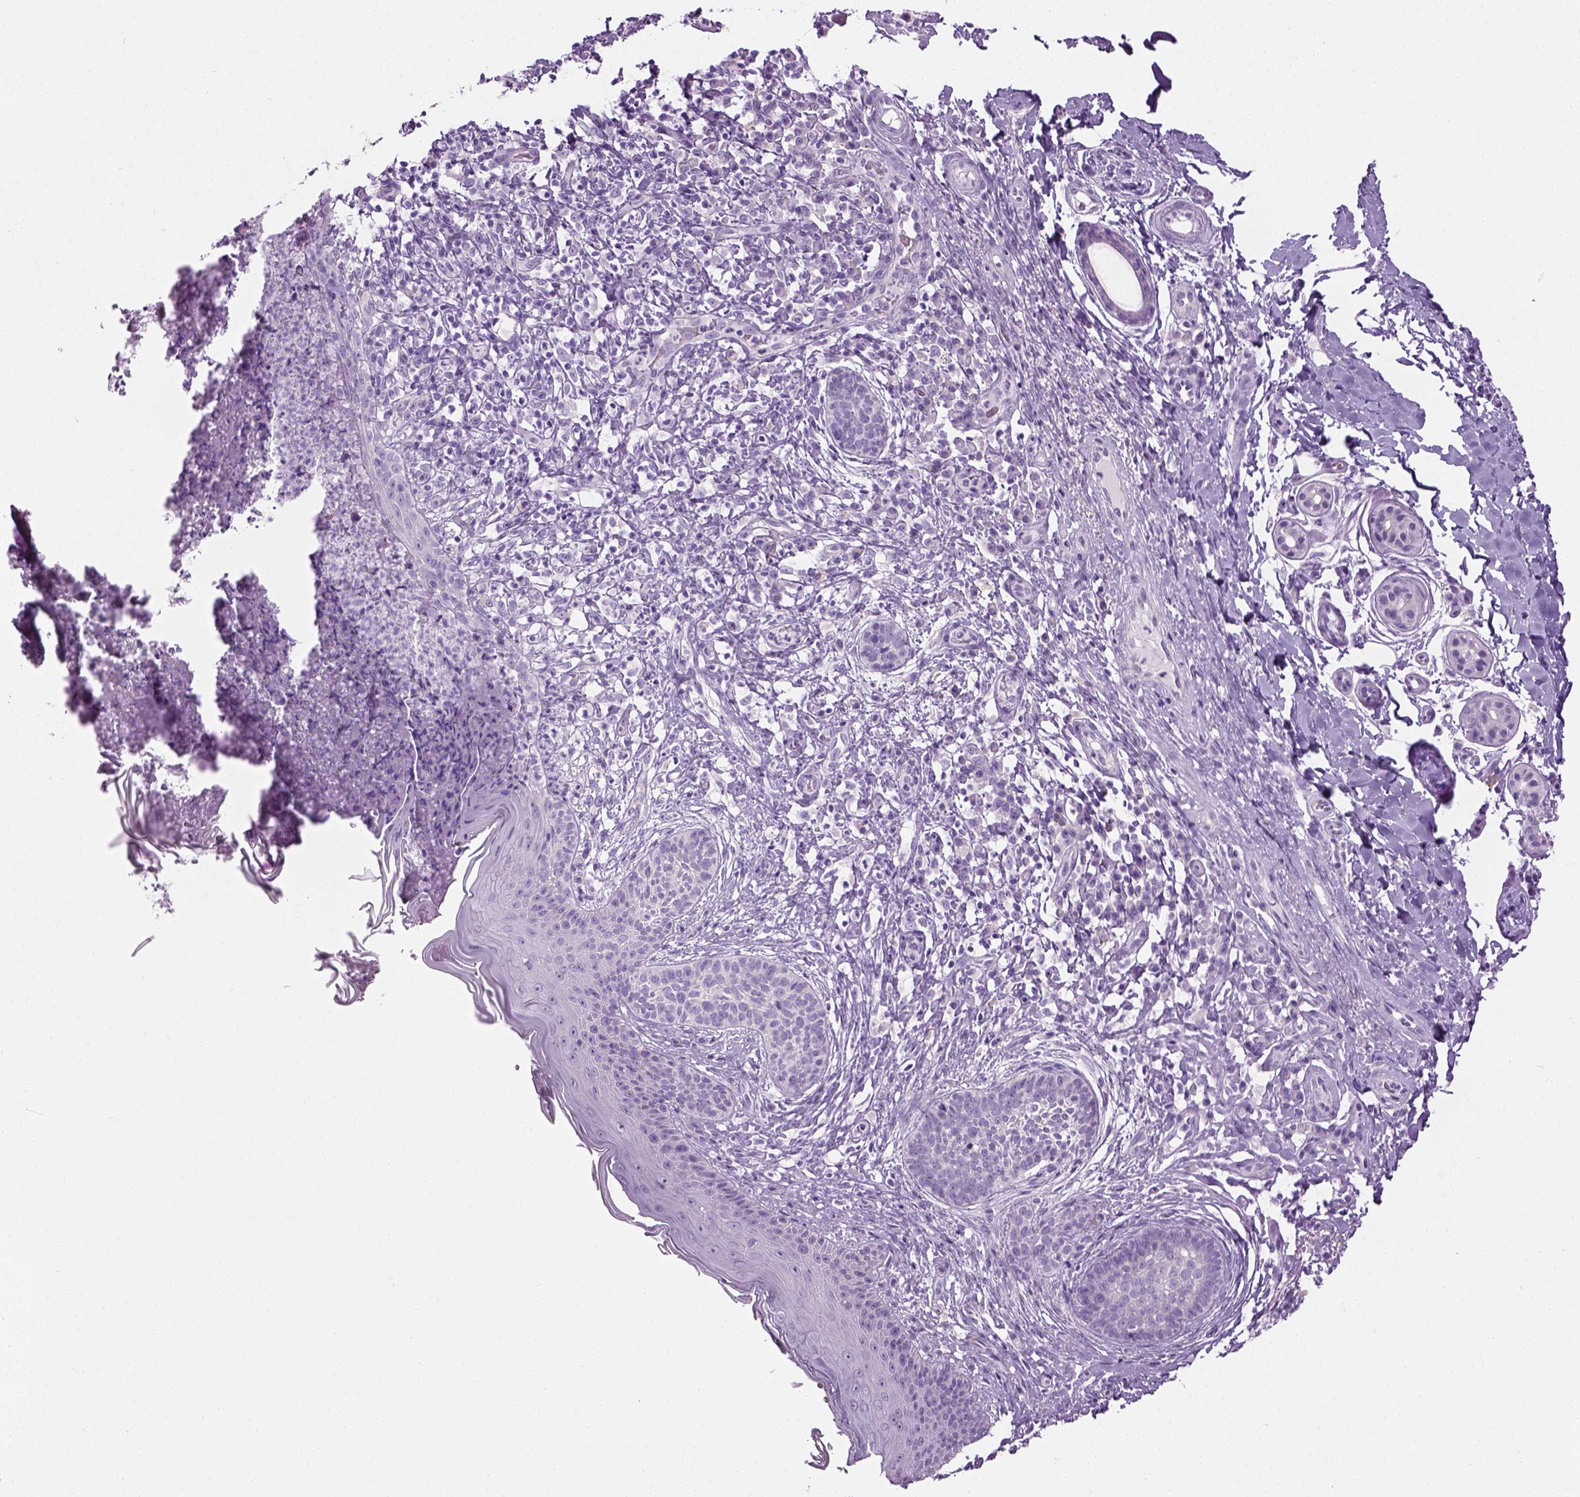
{"staining": {"intensity": "negative", "quantity": "none", "location": "none"}, "tissue": "skin cancer", "cell_type": "Tumor cells", "image_type": "cancer", "snomed": [{"axis": "morphology", "description": "Basal cell carcinoma"}, {"axis": "topography", "description": "Skin"}], "caption": "Immunohistochemistry histopathology image of human skin cancer stained for a protein (brown), which reveals no expression in tumor cells.", "gene": "CIBAR2", "patient": {"sex": "male", "age": 89}}